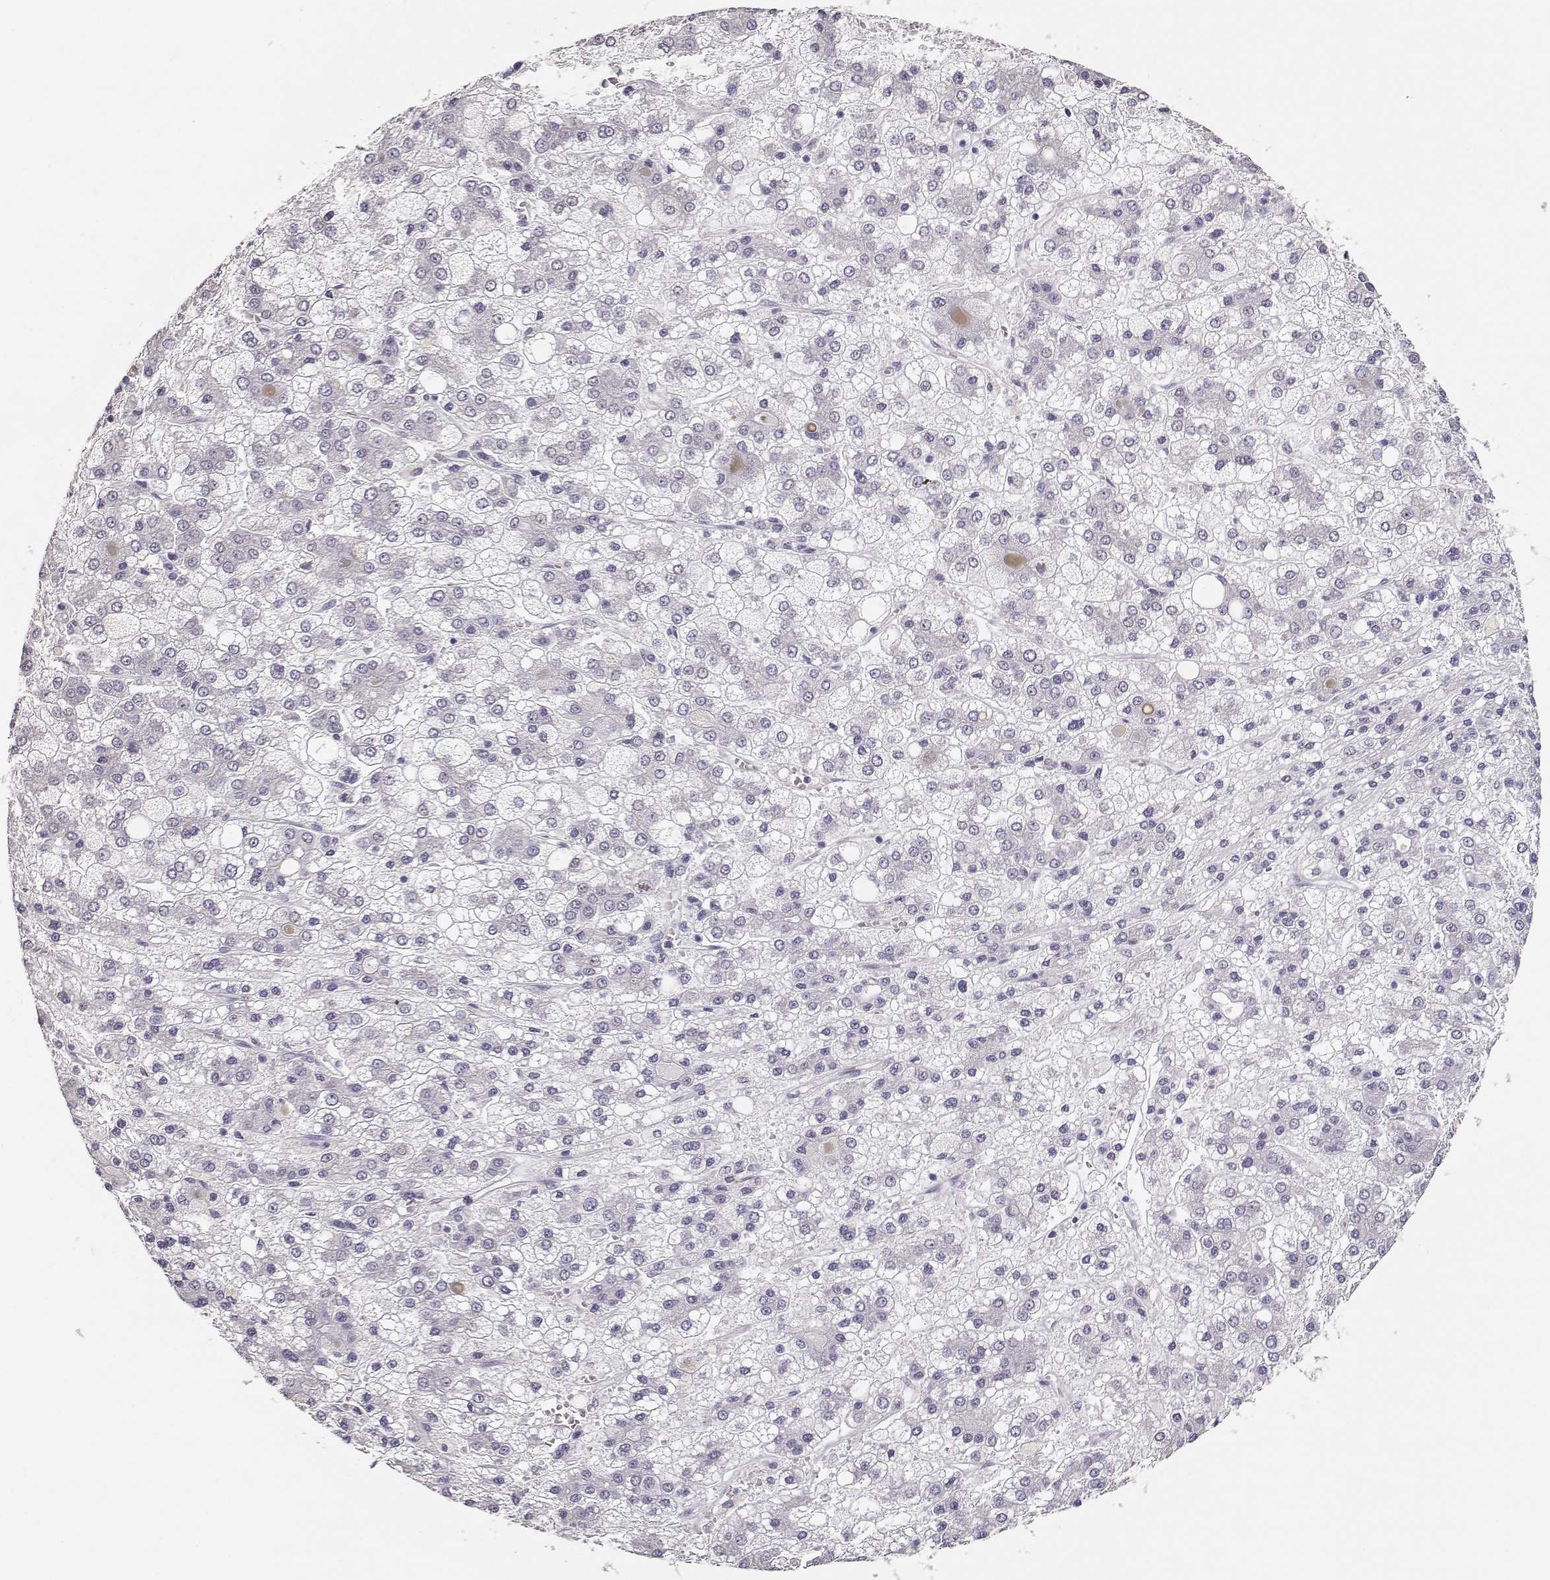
{"staining": {"intensity": "negative", "quantity": "none", "location": "none"}, "tissue": "liver cancer", "cell_type": "Tumor cells", "image_type": "cancer", "snomed": [{"axis": "morphology", "description": "Carcinoma, Hepatocellular, NOS"}, {"axis": "topography", "description": "Liver"}], "caption": "The photomicrograph exhibits no significant expression in tumor cells of liver cancer.", "gene": "MAGEC1", "patient": {"sex": "male", "age": 73}}